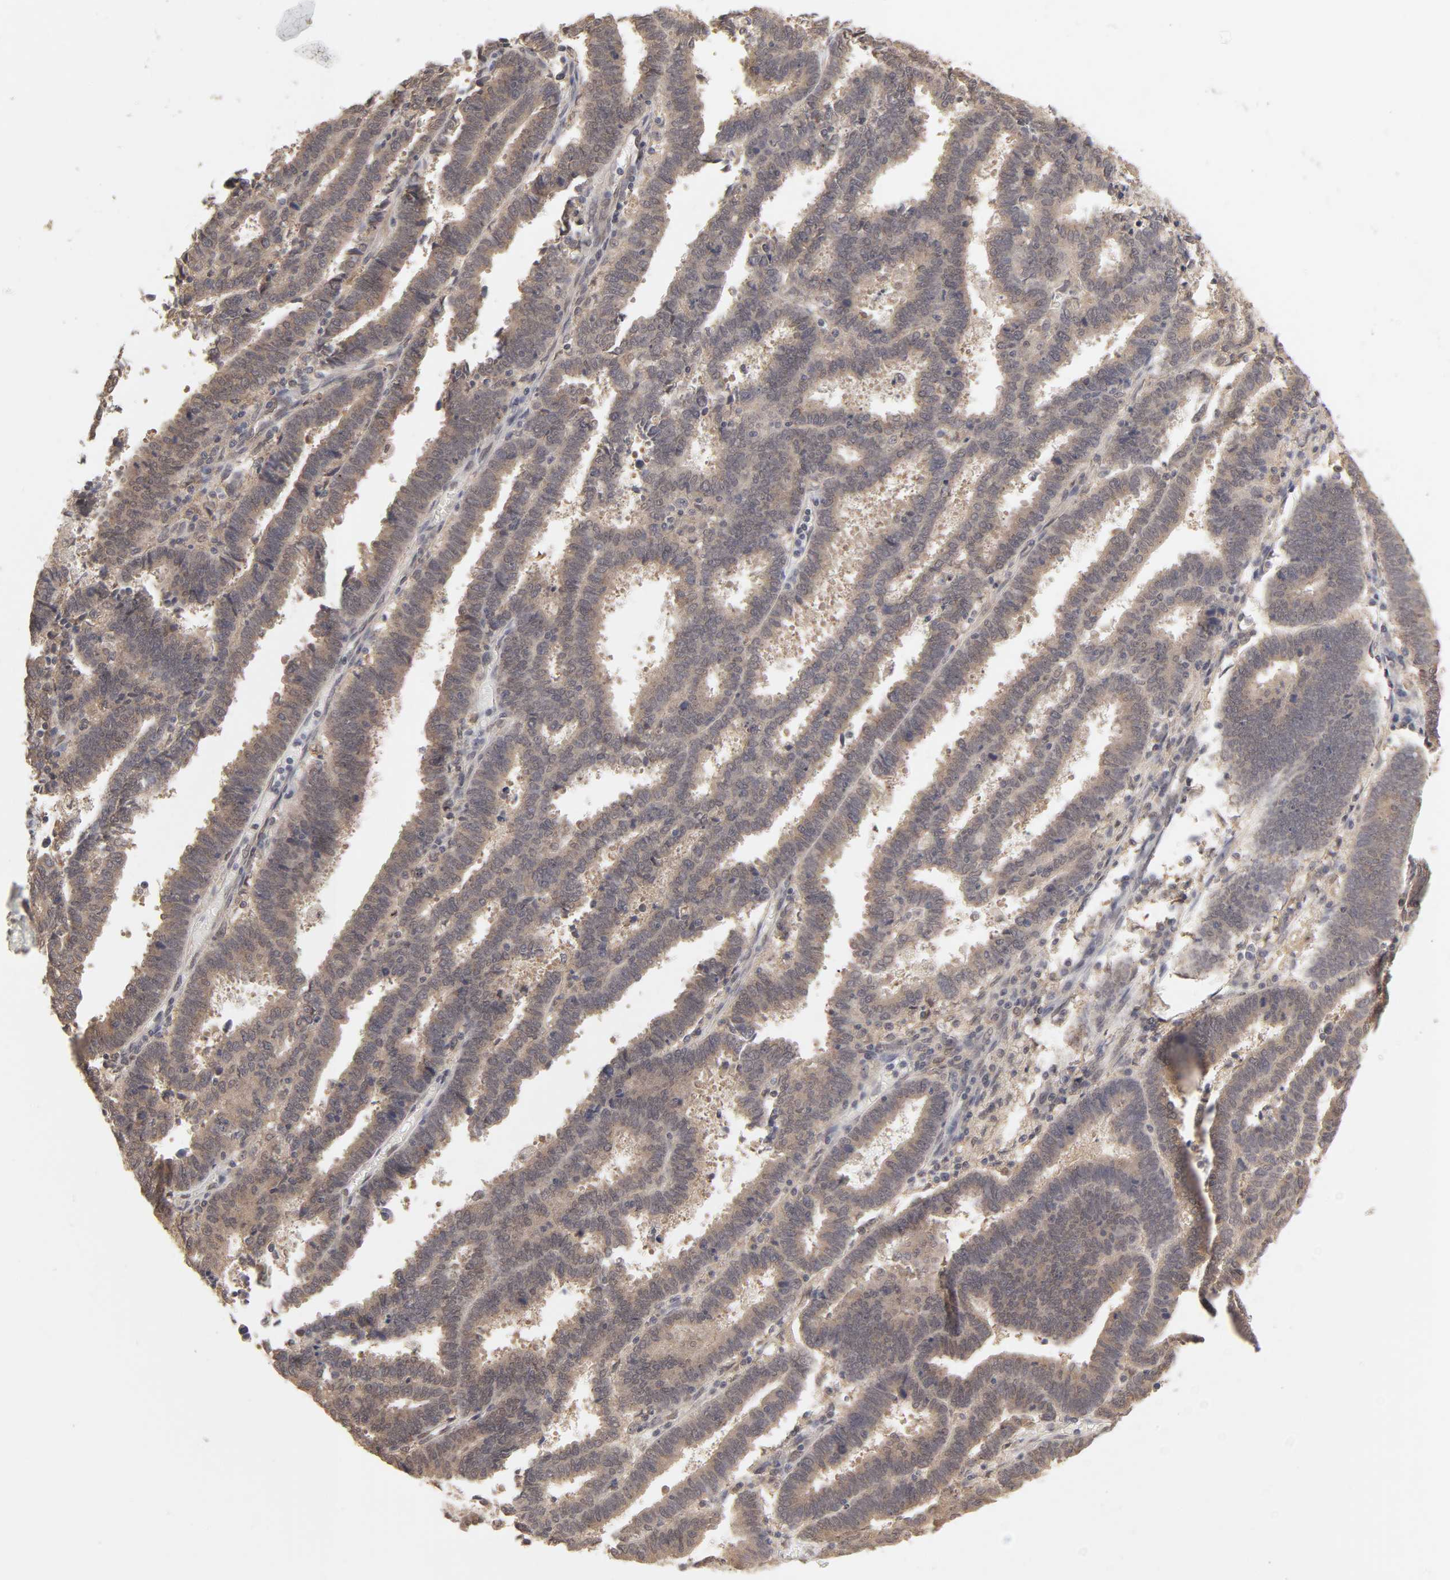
{"staining": {"intensity": "moderate", "quantity": ">75%", "location": "cytoplasmic/membranous"}, "tissue": "endometrial cancer", "cell_type": "Tumor cells", "image_type": "cancer", "snomed": [{"axis": "morphology", "description": "Adenocarcinoma, NOS"}, {"axis": "topography", "description": "Uterus"}], "caption": "A brown stain shows moderate cytoplasmic/membranous positivity of a protein in endometrial cancer (adenocarcinoma) tumor cells.", "gene": "MAPK1", "patient": {"sex": "female", "age": 83}}